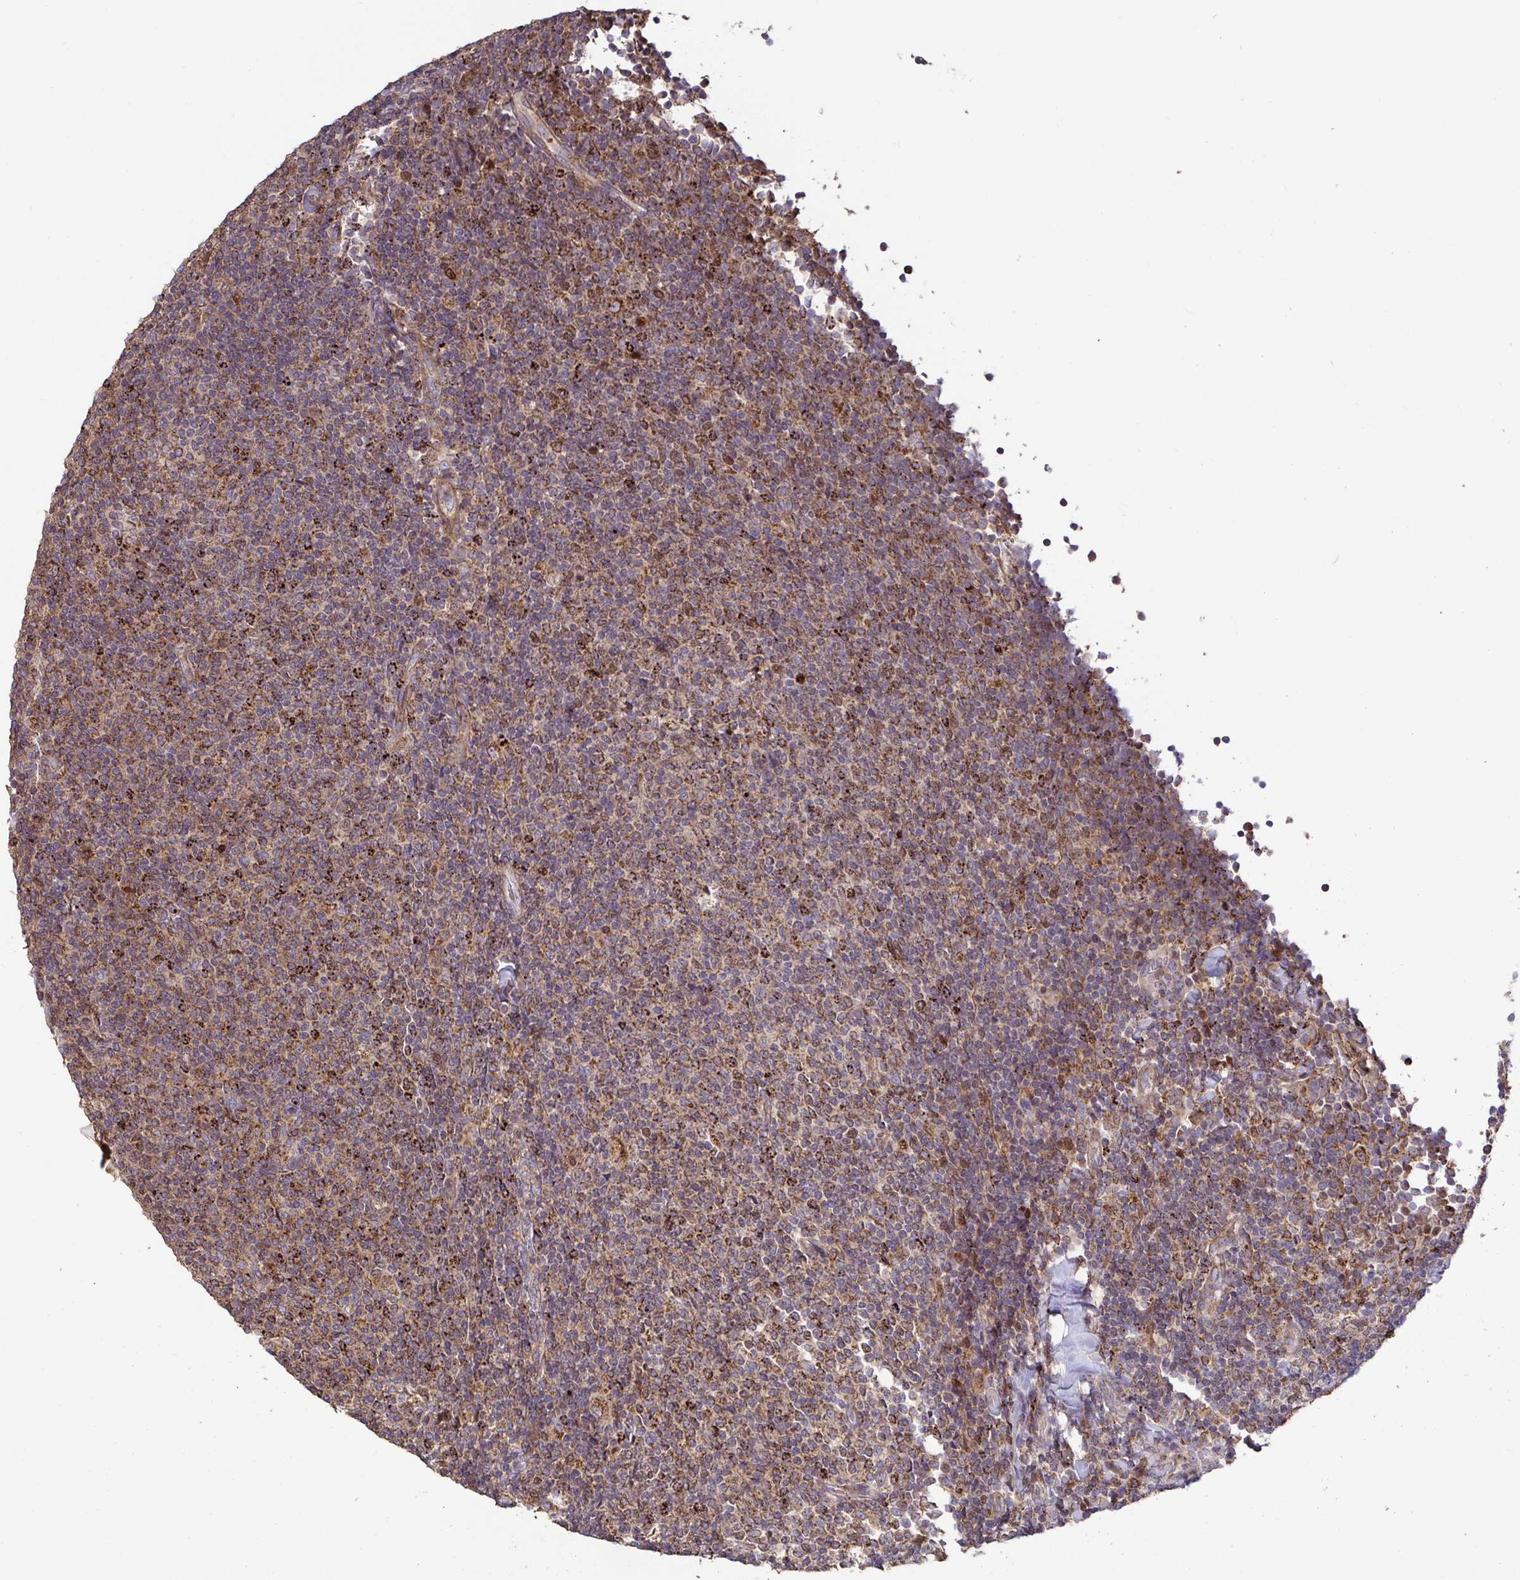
{"staining": {"intensity": "moderate", "quantity": ">75%", "location": "cytoplasmic/membranous"}, "tissue": "lymphoma", "cell_type": "Tumor cells", "image_type": "cancer", "snomed": [{"axis": "morphology", "description": "Malignant lymphoma, non-Hodgkin's type, Low grade"}, {"axis": "topography", "description": "Lymph node"}], "caption": "An IHC micrograph of neoplastic tissue is shown. Protein staining in brown labels moderate cytoplasmic/membranous positivity in lymphoma within tumor cells.", "gene": "SPRY1", "patient": {"sex": "male", "age": 52}}